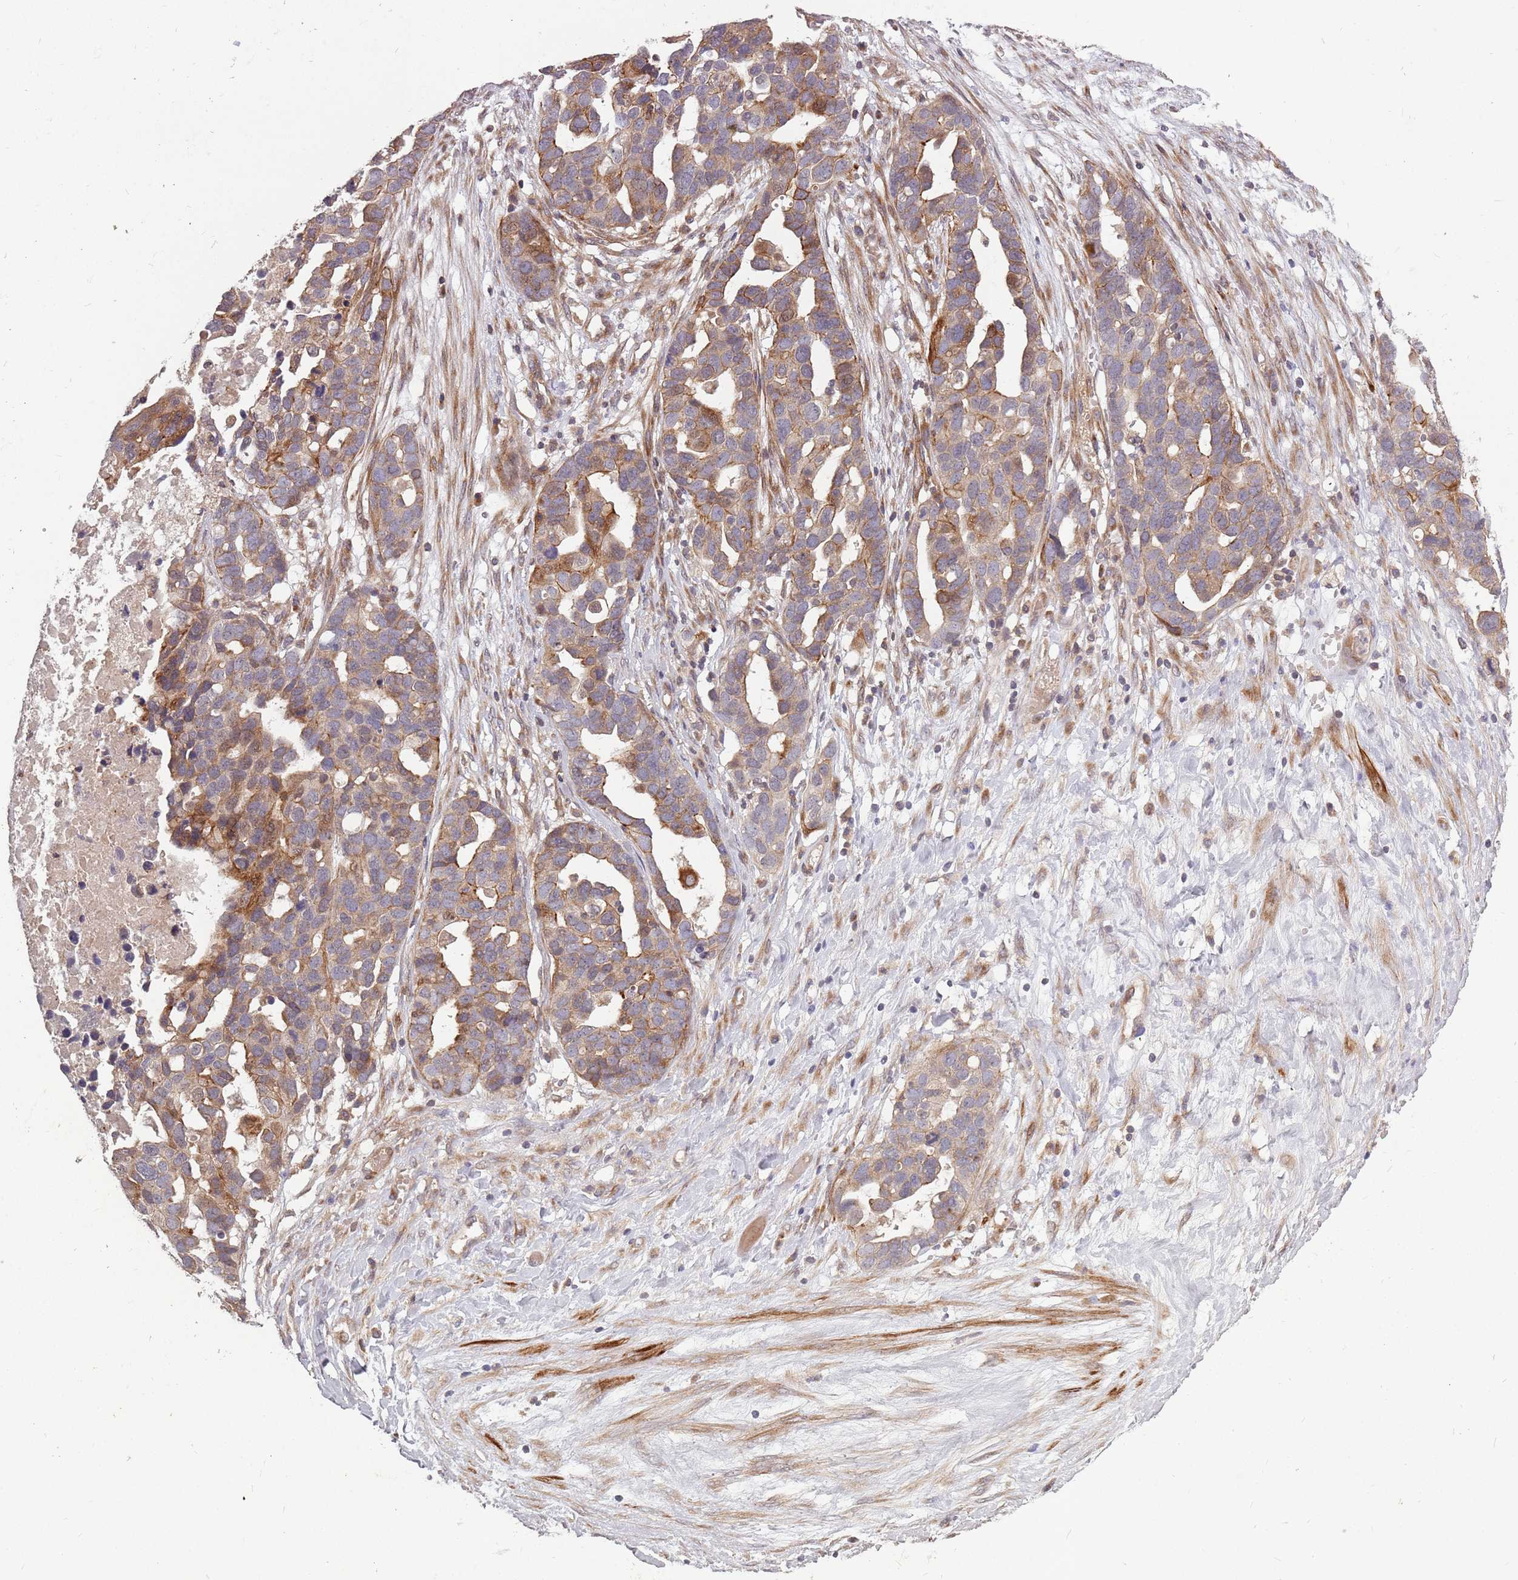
{"staining": {"intensity": "moderate", "quantity": ">75%", "location": "cytoplasmic/membranous"}, "tissue": "ovarian cancer", "cell_type": "Tumor cells", "image_type": "cancer", "snomed": [{"axis": "morphology", "description": "Cystadenocarcinoma, serous, NOS"}, {"axis": "topography", "description": "Ovary"}], "caption": "Moderate cytoplasmic/membranous expression for a protein is appreciated in approximately >75% of tumor cells of ovarian cancer (serous cystadenocarcinoma) using immunohistochemistry (IHC).", "gene": "PLD6", "patient": {"sex": "female", "age": 54}}